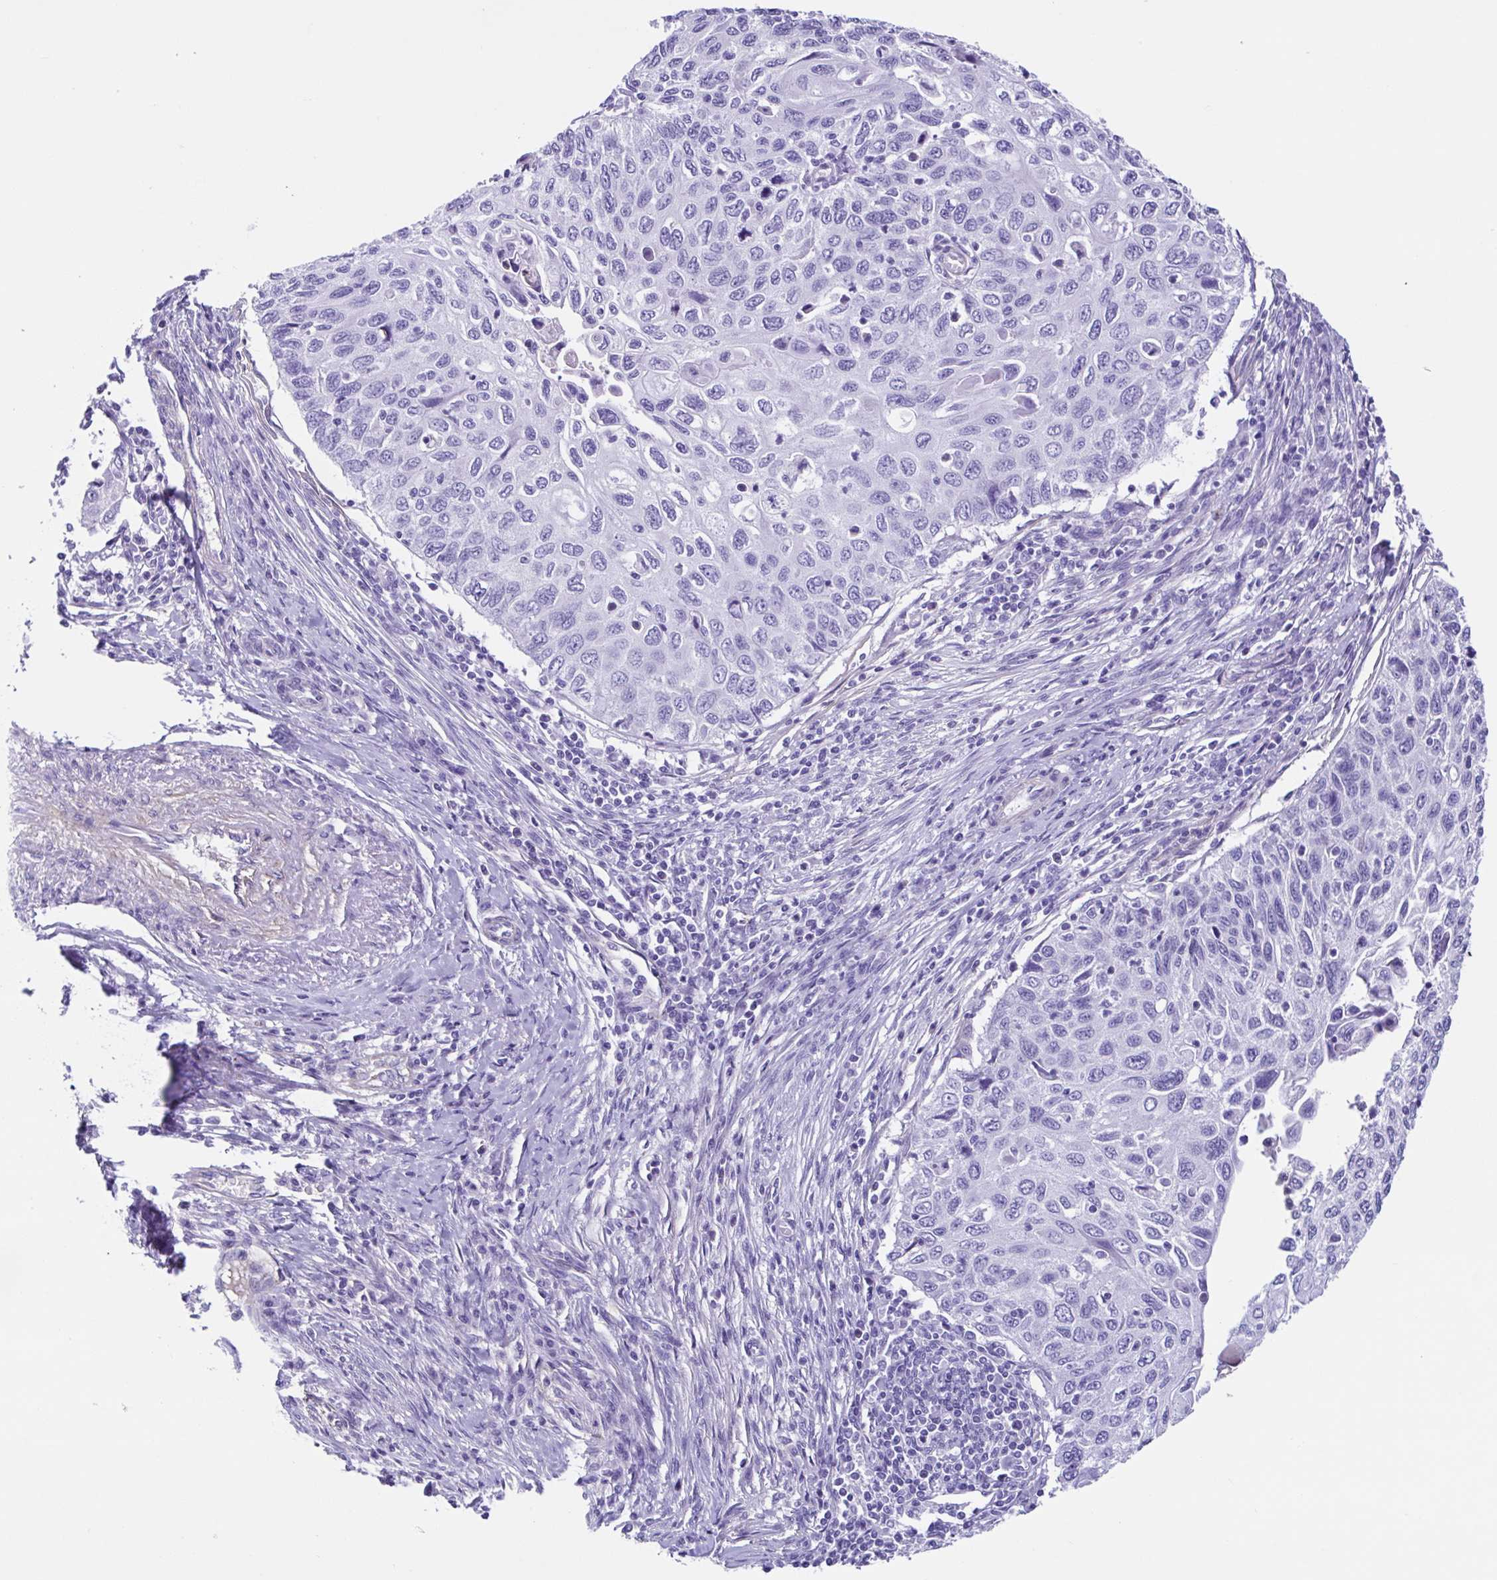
{"staining": {"intensity": "negative", "quantity": "none", "location": "none"}, "tissue": "cervical cancer", "cell_type": "Tumor cells", "image_type": "cancer", "snomed": [{"axis": "morphology", "description": "Squamous cell carcinoma, NOS"}, {"axis": "topography", "description": "Cervix"}], "caption": "Immunohistochemical staining of cervical cancer reveals no significant staining in tumor cells. (DAB immunohistochemistry visualized using brightfield microscopy, high magnification).", "gene": "CYP11B1", "patient": {"sex": "female", "age": 70}}